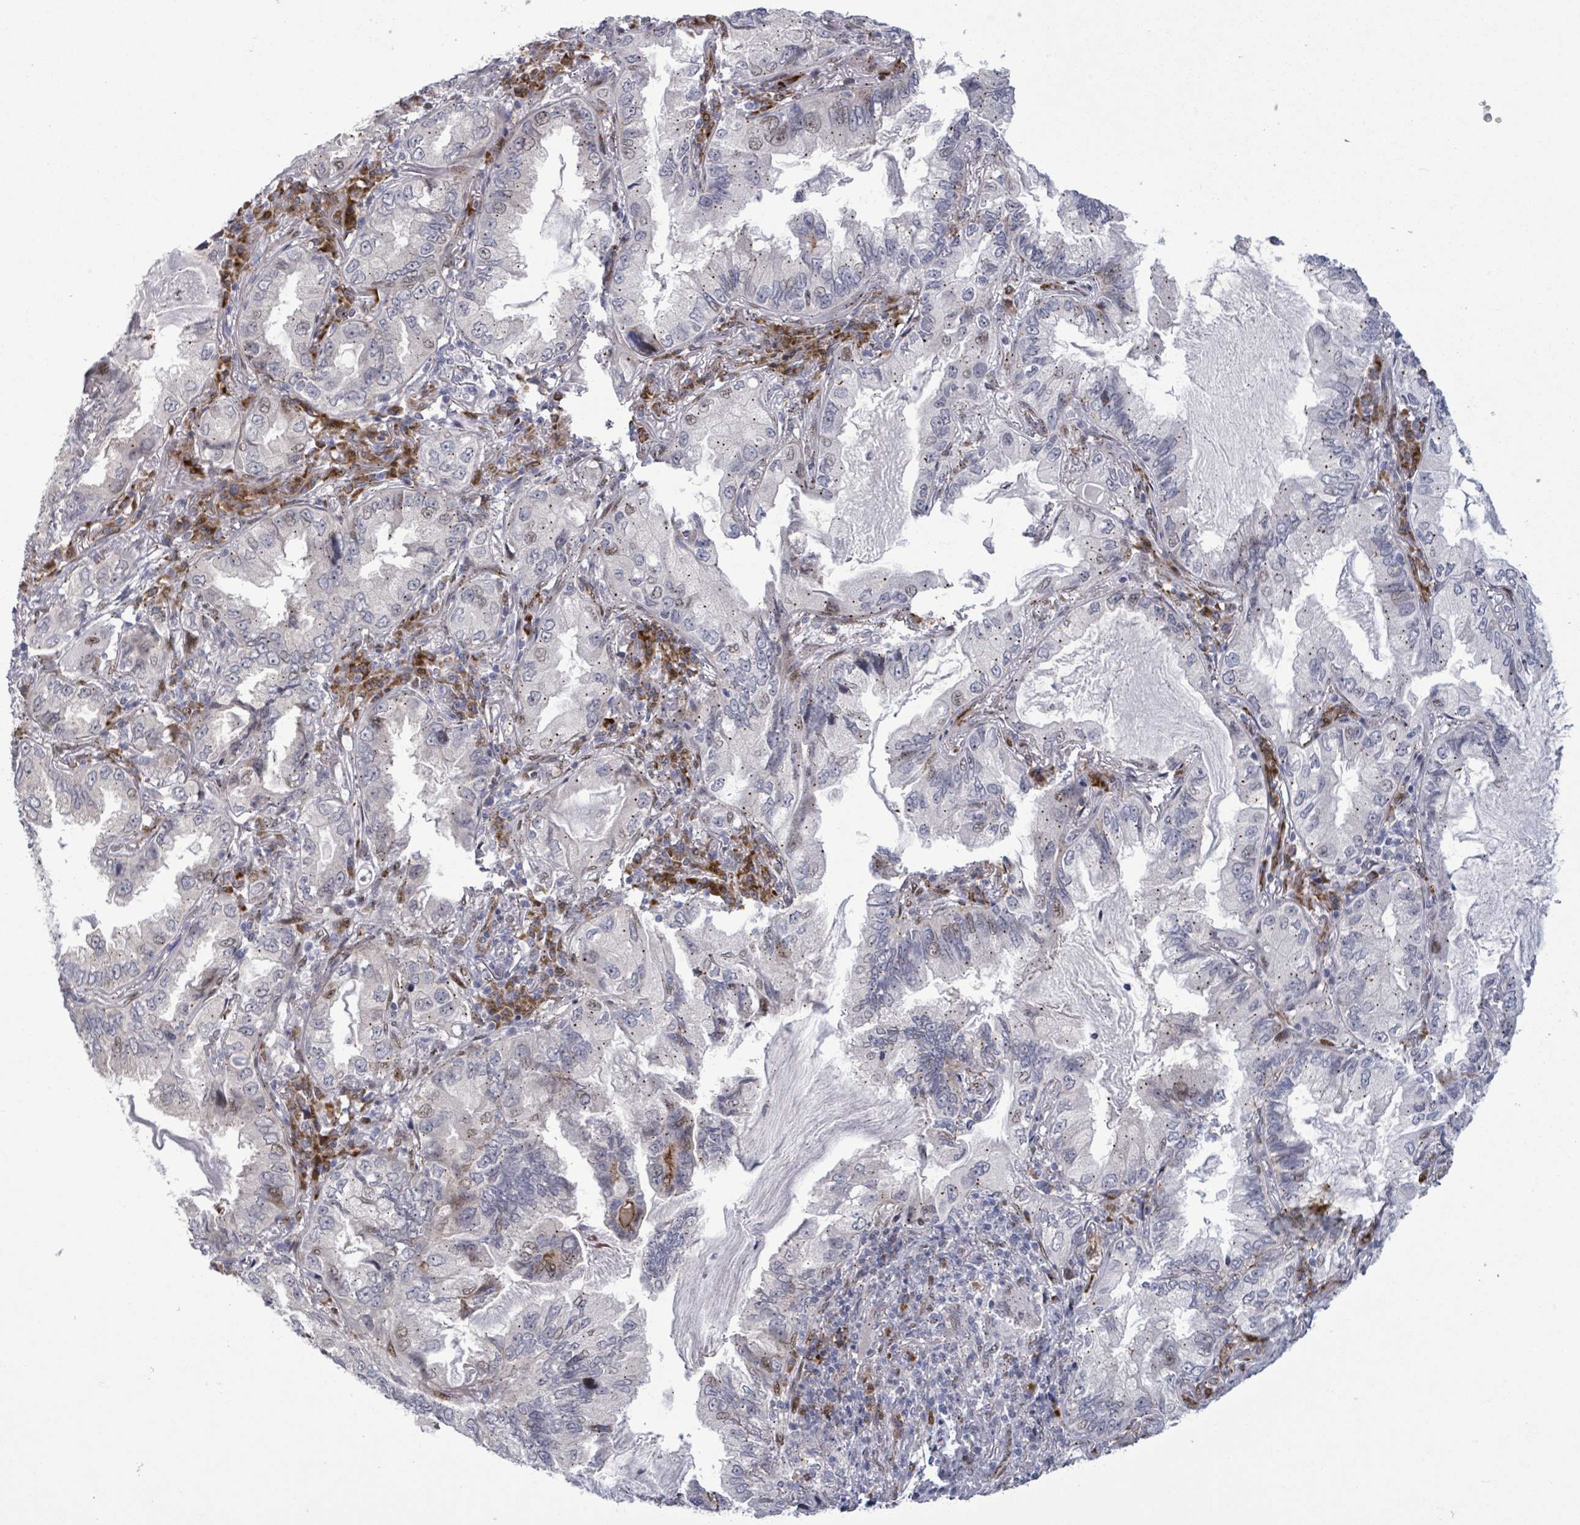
{"staining": {"intensity": "weak", "quantity": "<25%", "location": "cytoplasmic/membranous"}, "tissue": "lung cancer", "cell_type": "Tumor cells", "image_type": "cancer", "snomed": [{"axis": "morphology", "description": "Adenocarcinoma, NOS"}, {"axis": "topography", "description": "Lung"}], "caption": "Tumor cells show no significant positivity in adenocarcinoma (lung). (Stains: DAB immunohistochemistry (IHC) with hematoxylin counter stain, Microscopy: brightfield microscopy at high magnification).", "gene": "TUSC1", "patient": {"sex": "female", "age": 69}}